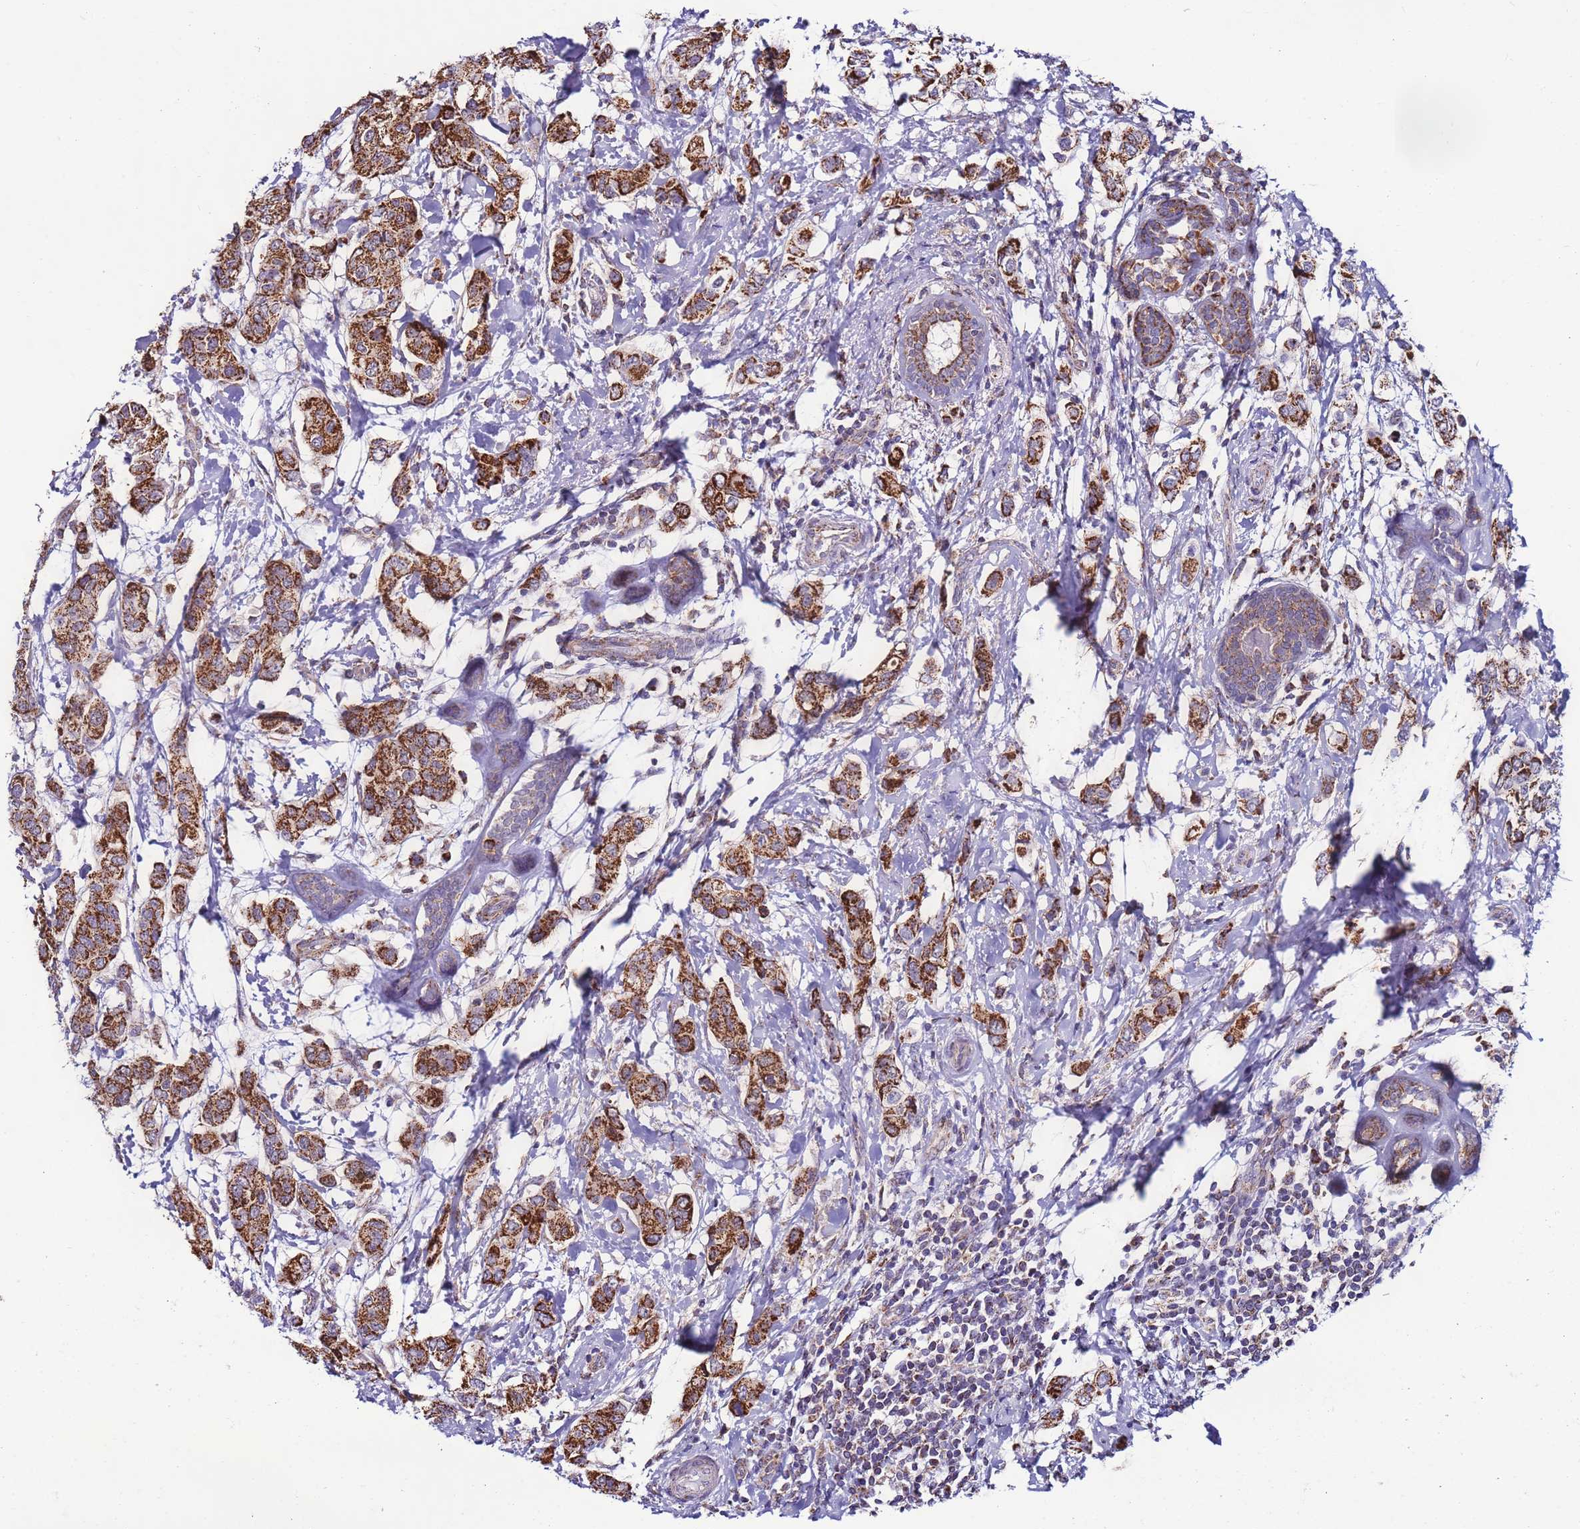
{"staining": {"intensity": "strong", "quantity": ">75%", "location": "cytoplasmic/membranous"}, "tissue": "breast cancer", "cell_type": "Tumor cells", "image_type": "cancer", "snomed": [{"axis": "morphology", "description": "Lobular carcinoma"}, {"axis": "topography", "description": "Breast"}], "caption": "This image shows IHC staining of human breast lobular carcinoma, with high strong cytoplasmic/membranous staining in about >75% of tumor cells.", "gene": "UEVLD", "patient": {"sex": "female", "age": 51}}